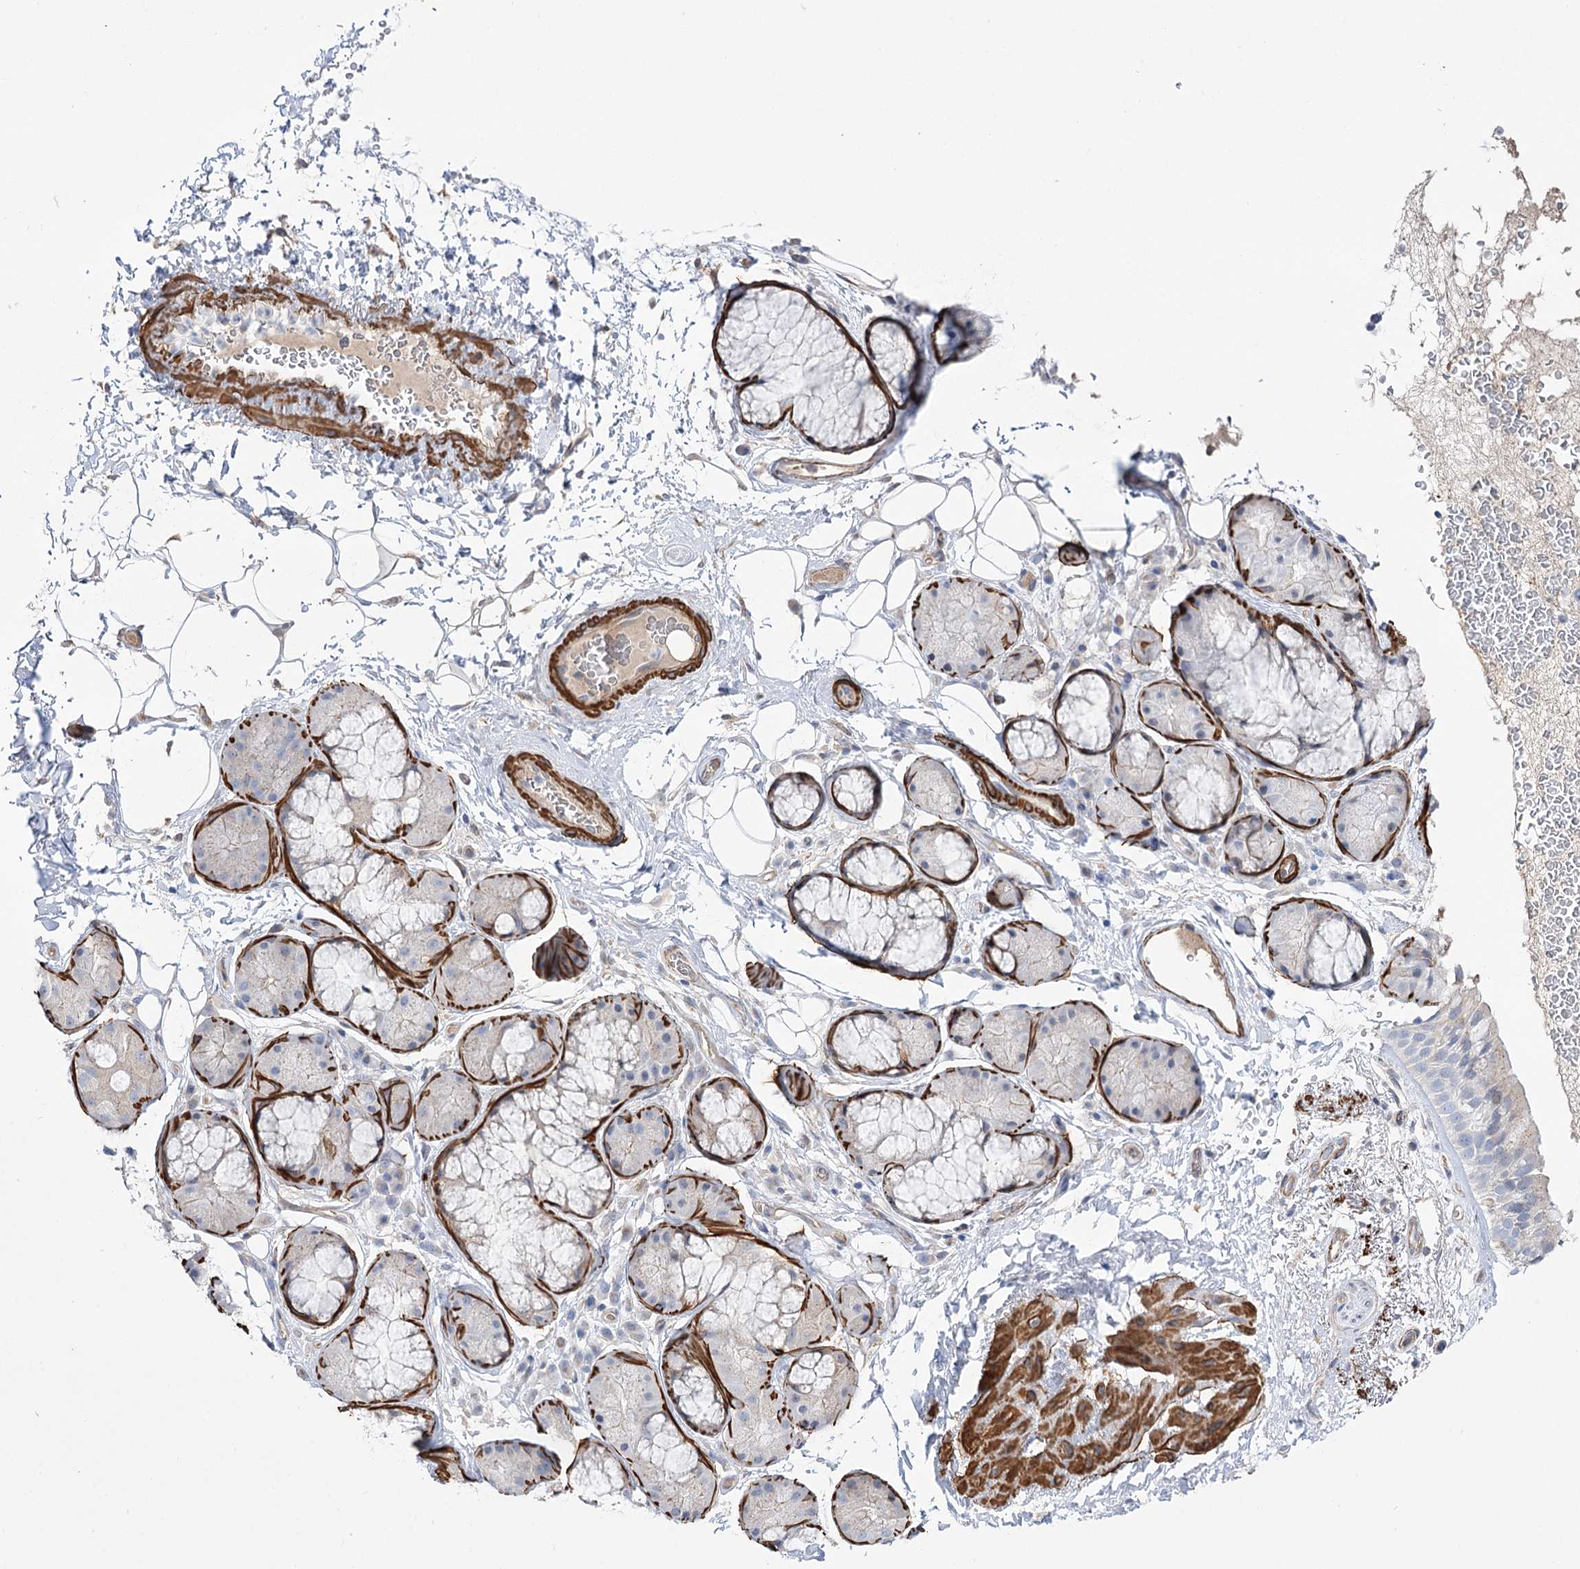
{"staining": {"intensity": "negative", "quantity": "none", "location": "none"}, "tissue": "bronchus", "cell_type": "Respiratory epithelial cells", "image_type": "normal", "snomed": [{"axis": "morphology", "description": "Normal tissue, NOS"}, {"axis": "morphology", "description": "Squamous cell carcinoma, NOS"}, {"axis": "topography", "description": "Lymph node"}, {"axis": "topography", "description": "Bronchus"}, {"axis": "topography", "description": "Lung"}], "caption": "The photomicrograph demonstrates no significant expression in respiratory epithelial cells of bronchus.", "gene": "WASHC3", "patient": {"sex": "male", "age": 66}}